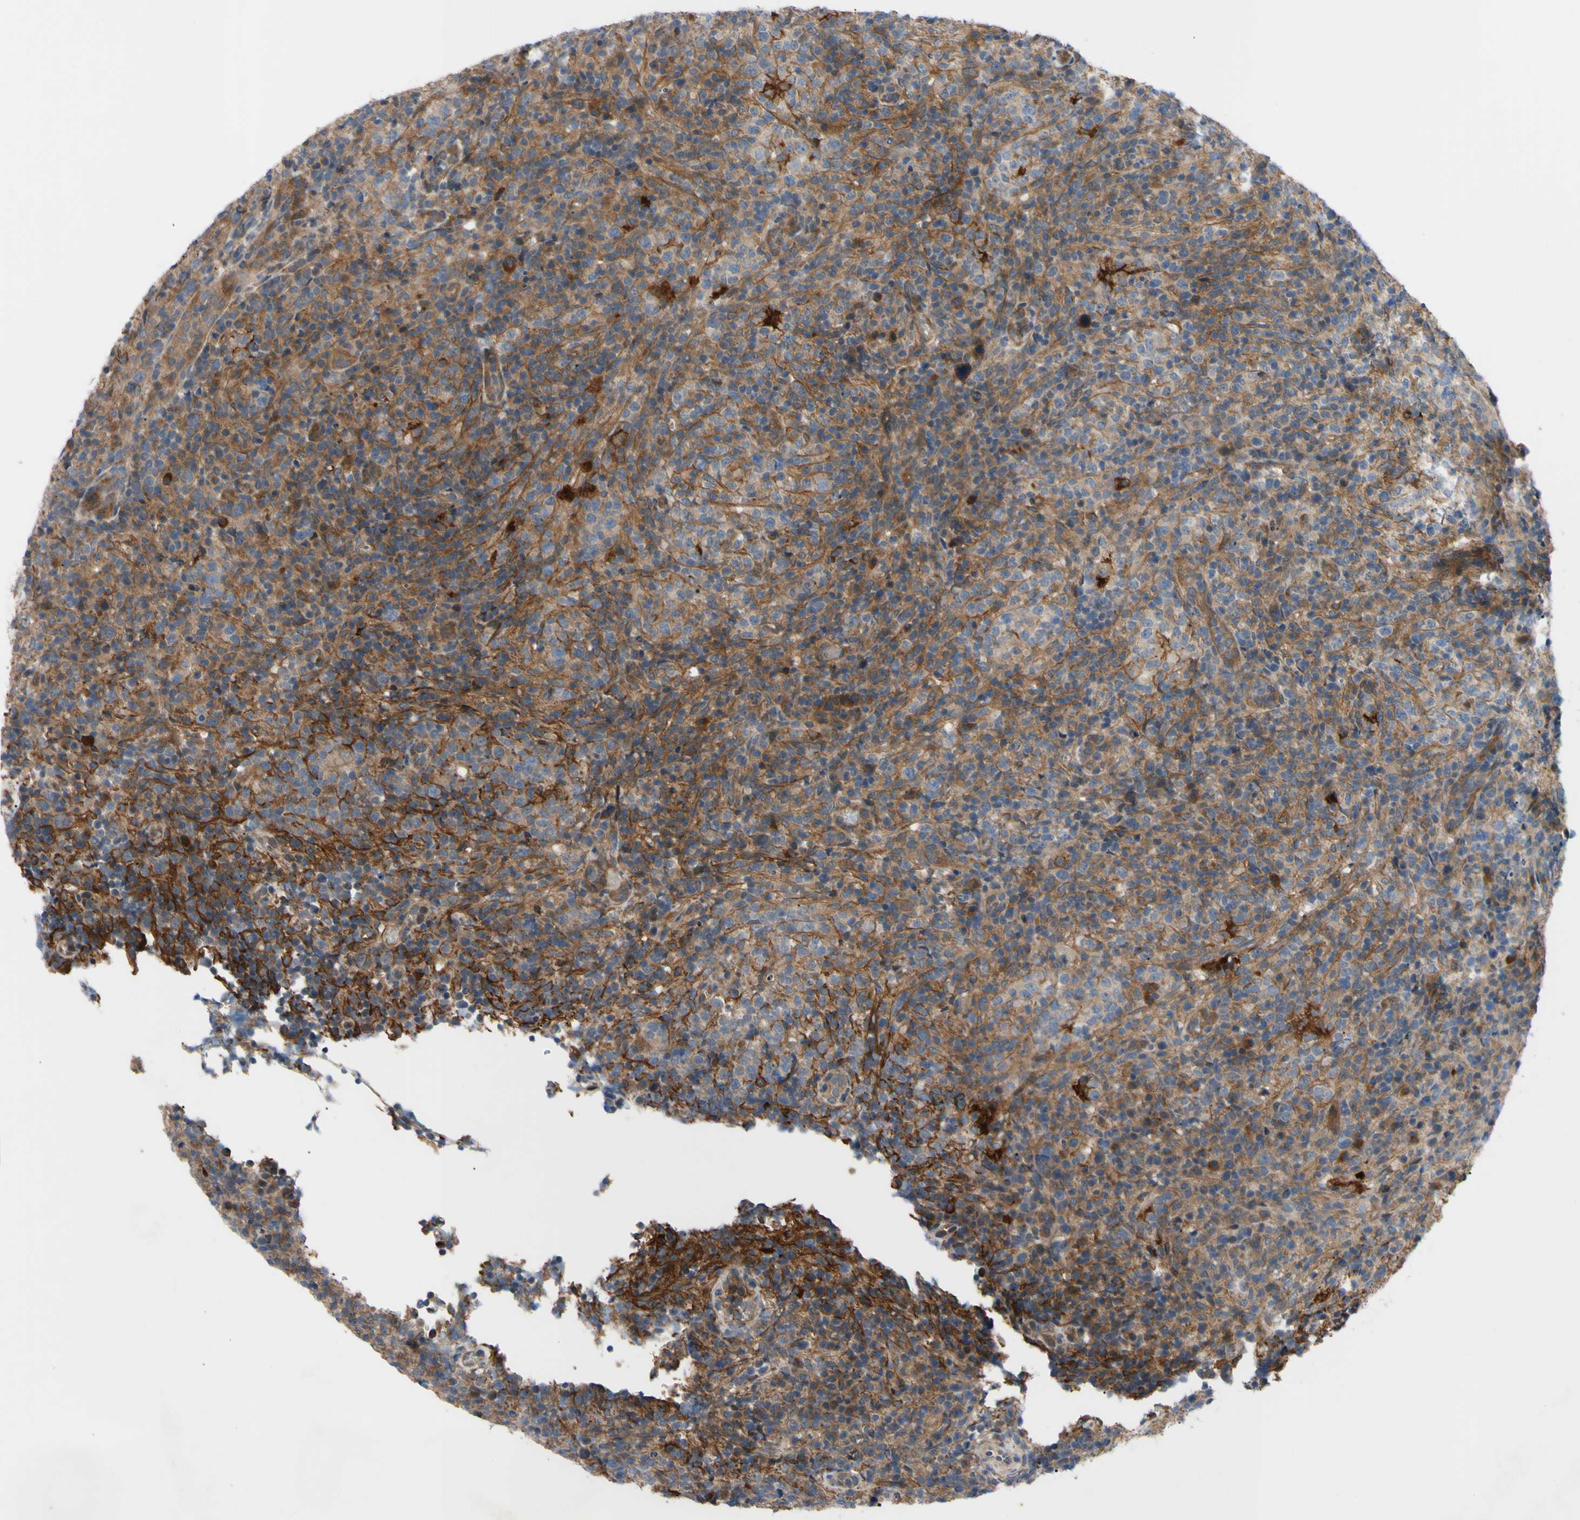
{"staining": {"intensity": "moderate", "quantity": "25%-75%", "location": "cytoplasmic/membranous"}, "tissue": "lymphoma", "cell_type": "Tumor cells", "image_type": "cancer", "snomed": [{"axis": "morphology", "description": "Malignant lymphoma, non-Hodgkin's type, High grade"}, {"axis": "topography", "description": "Lymph node"}], "caption": "Immunohistochemical staining of malignant lymphoma, non-Hodgkin's type (high-grade) exhibits medium levels of moderate cytoplasmic/membranous staining in approximately 25%-75% of tumor cells.", "gene": "SVIL", "patient": {"sex": "female", "age": 76}}